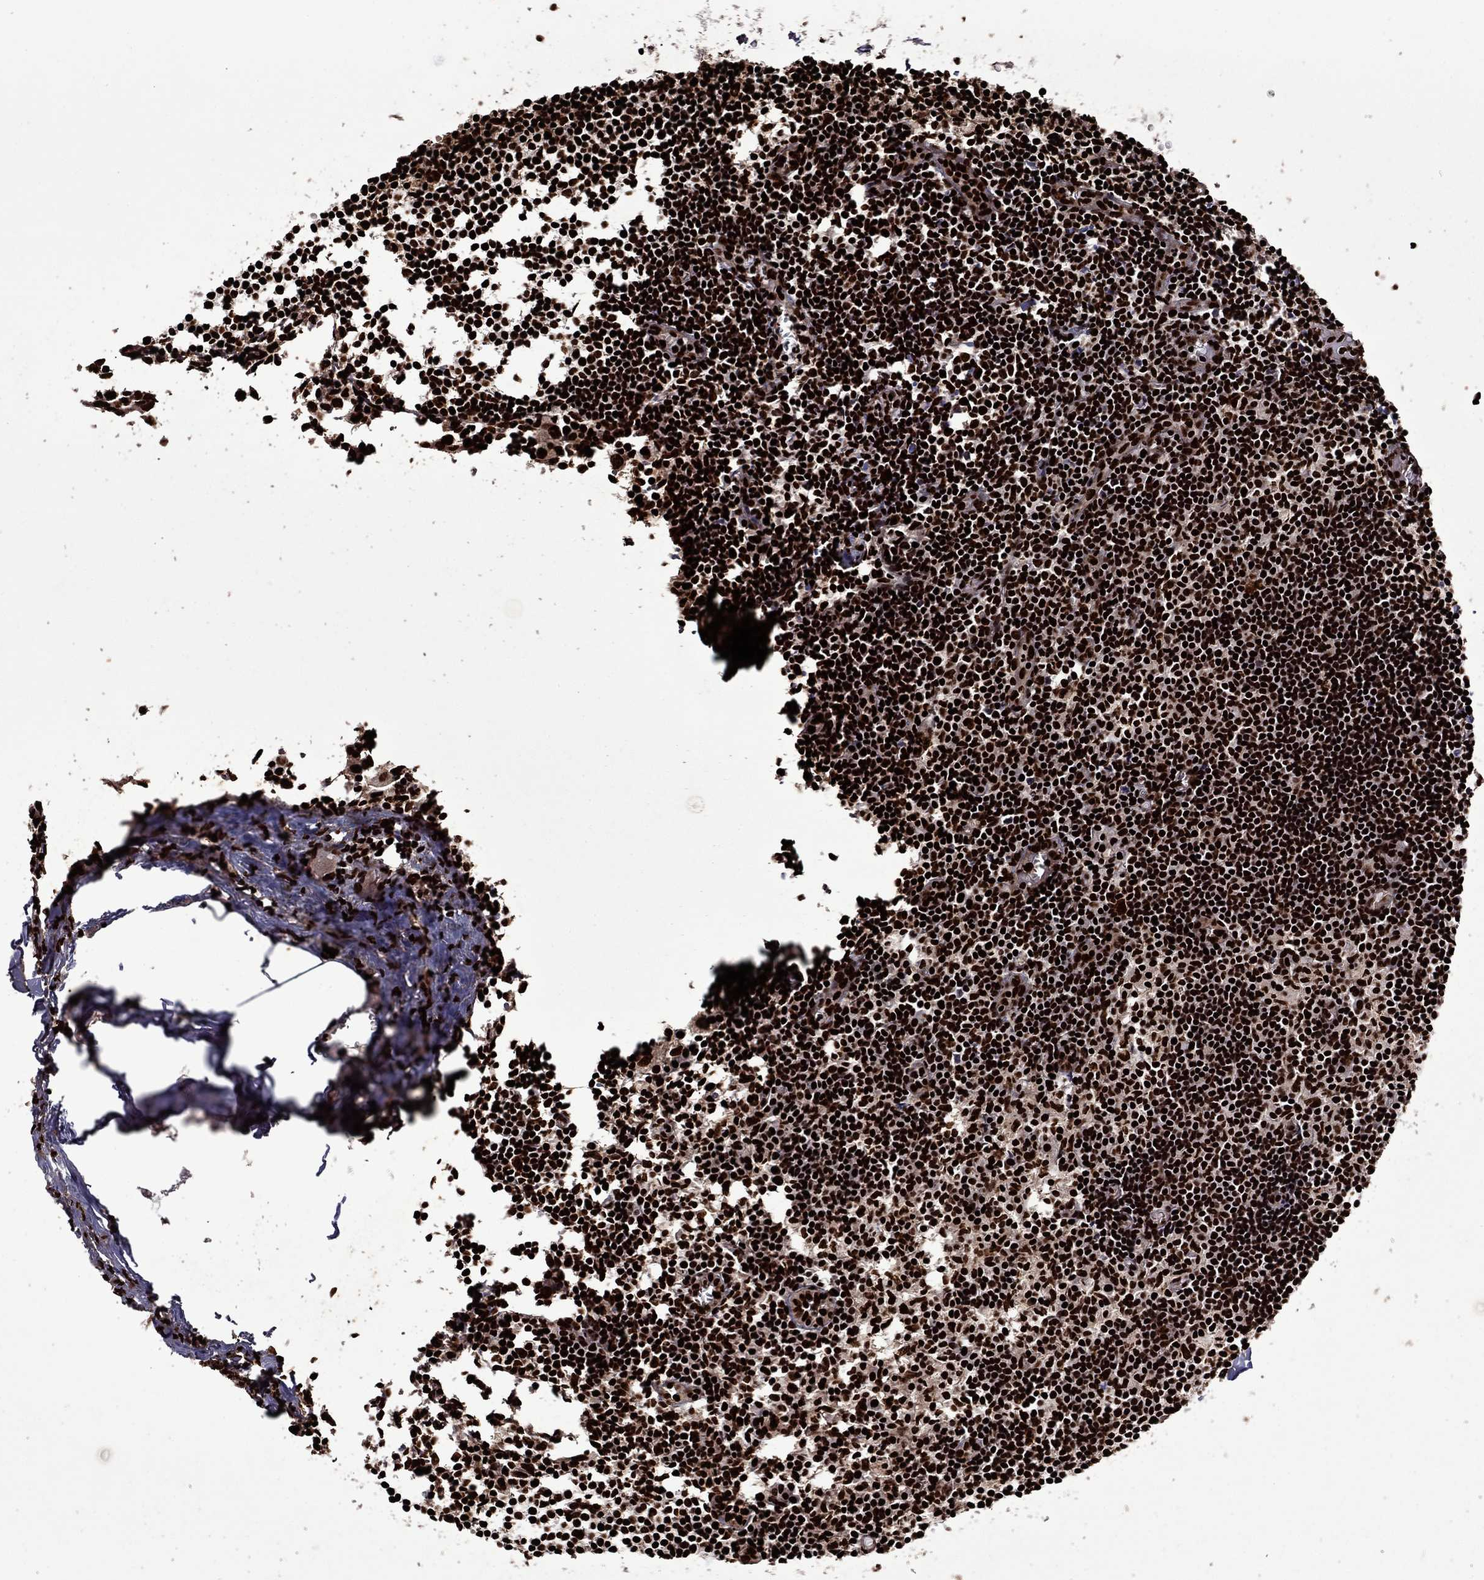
{"staining": {"intensity": "strong", "quantity": ">75%", "location": "nuclear"}, "tissue": "lymph node", "cell_type": "Non-germinal center cells", "image_type": "normal", "snomed": [{"axis": "morphology", "description": "Normal tissue, NOS"}, {"axis": "topography", "description": "Lymph node"}], "caption": "Protein staining shows strong nuclear positivity in about >75% of non-germinal center cells in benign lymph node.", "gene": "LIMK1", "patient": {"sex": "male", "age": 59}}